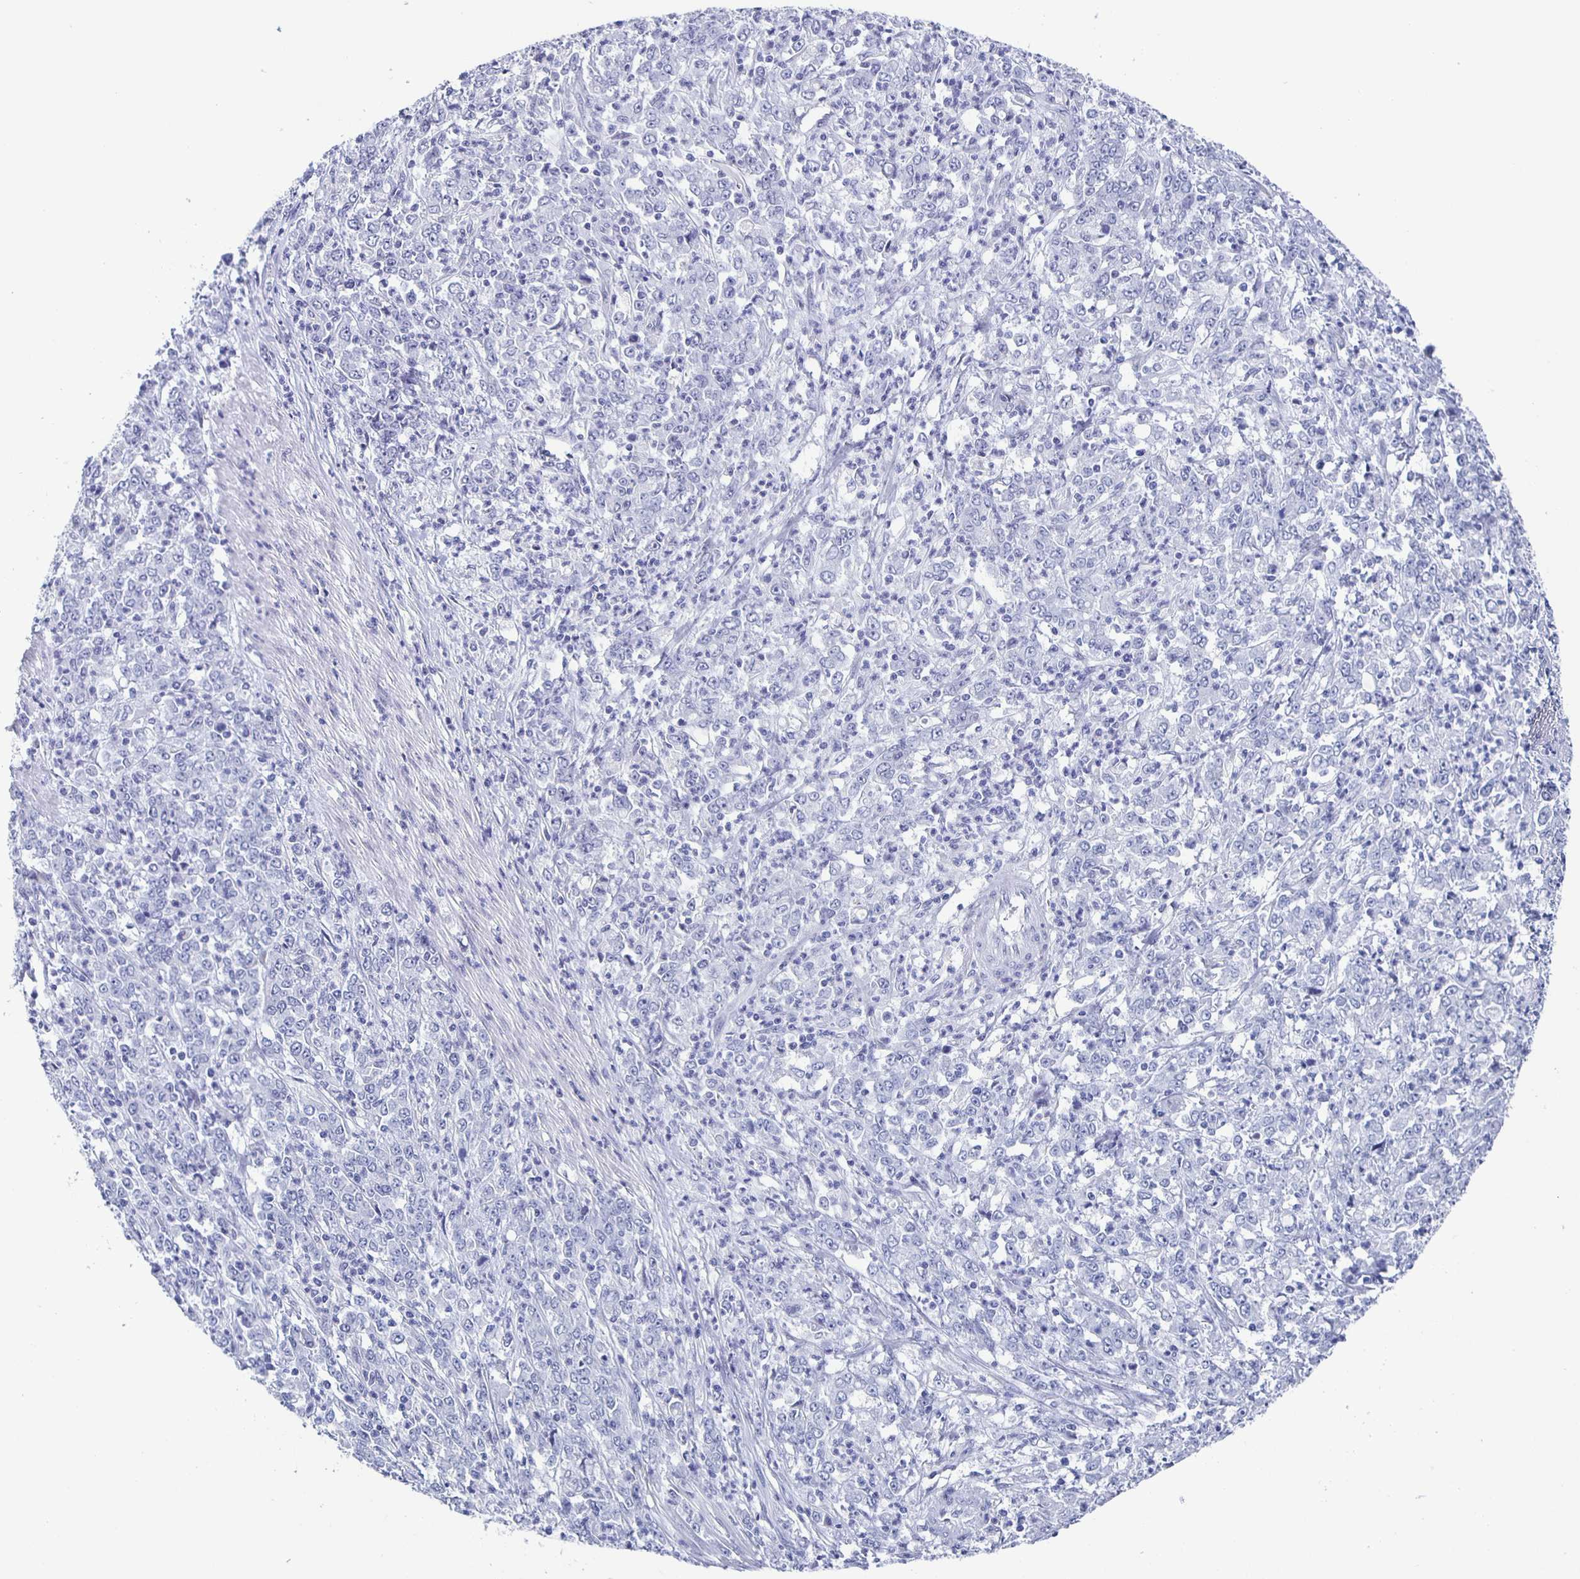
{"staining": {"intensity": "negative", "quantity": "none", "location": "none"}, "tissue": "stomach cancer", "cell_type": "Tumor cells", "image_type": "cancer", "snomed": [{"axis": "morphology", "description": "Adenocarcinoma, NOS"}, {"axis": "topography", "description": "Stomach, lower"}], "caption": "Immunohistochemistry photomicrograph of neoplastic tissue: stomach cancer (adenocarcinoma) stained with DAB (3,3'-diaminobenzidine) demonstrates no significant protein positivity in tumor cells.", "gene": "CCDC17", "patient": {"sex": "female", "age": 71}}